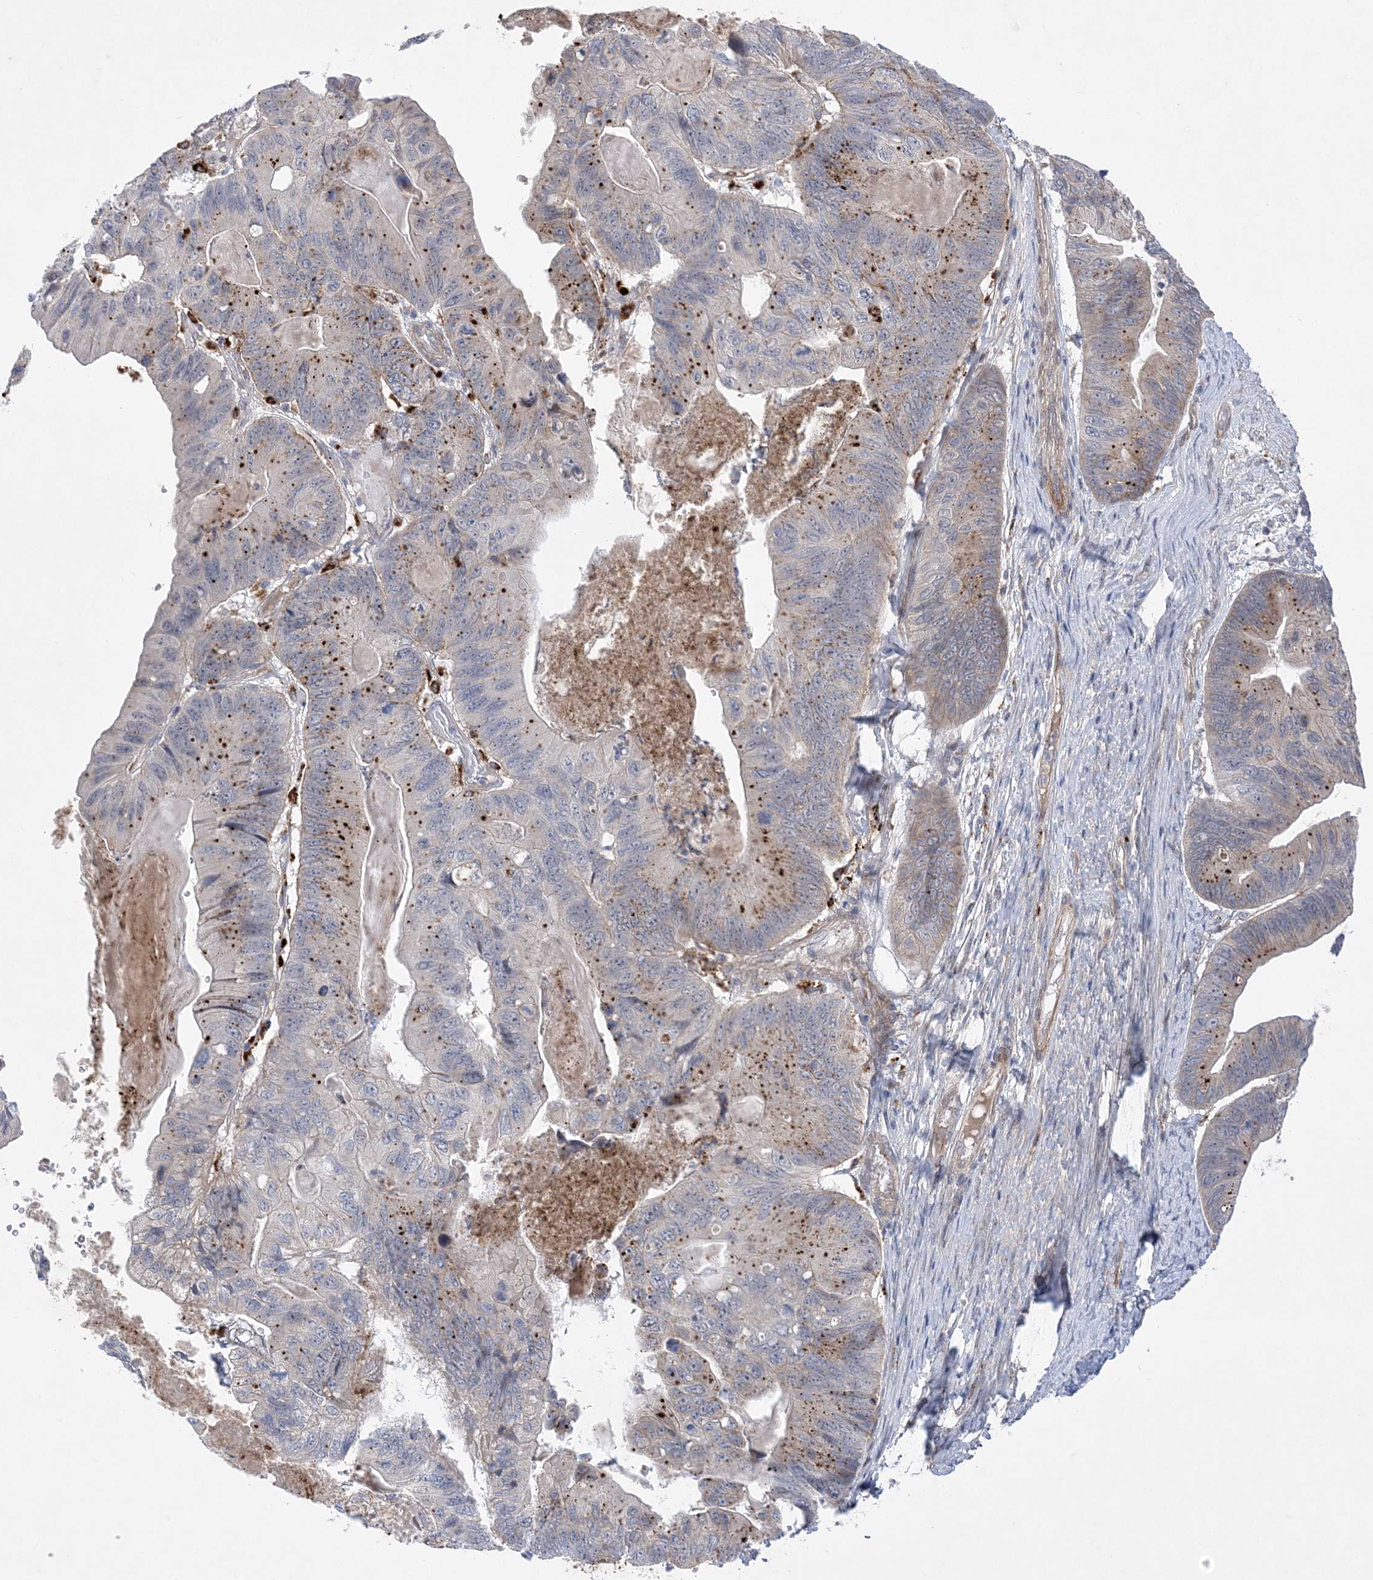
{"staining": {"intensity": "moderate", "quantity": "<25%", "location": "cytoplasmic/membranous"}, "tissue": "ovarian cancer", "cell_type": "Tumor cells", "image_type": "cancer", "snomed": [{"axis": "morphology", "description": "Cystadenocarcinoma, mucinous, NOS"}, {"axis": "topography", "description": "Ovary"}], "caption": "IHC of ovarian mucinous cystadenocarcinoma reveals low levels of moderate cytoplasmic/membranous staining in approximately <25% of tumor cells. Using DAB (brown) and hematoxylin (blue) stains, captured at high magnification using brightfield microscopy.", "gene": "ANAPC1", "patient": {"sex": "female", "age": 61}}